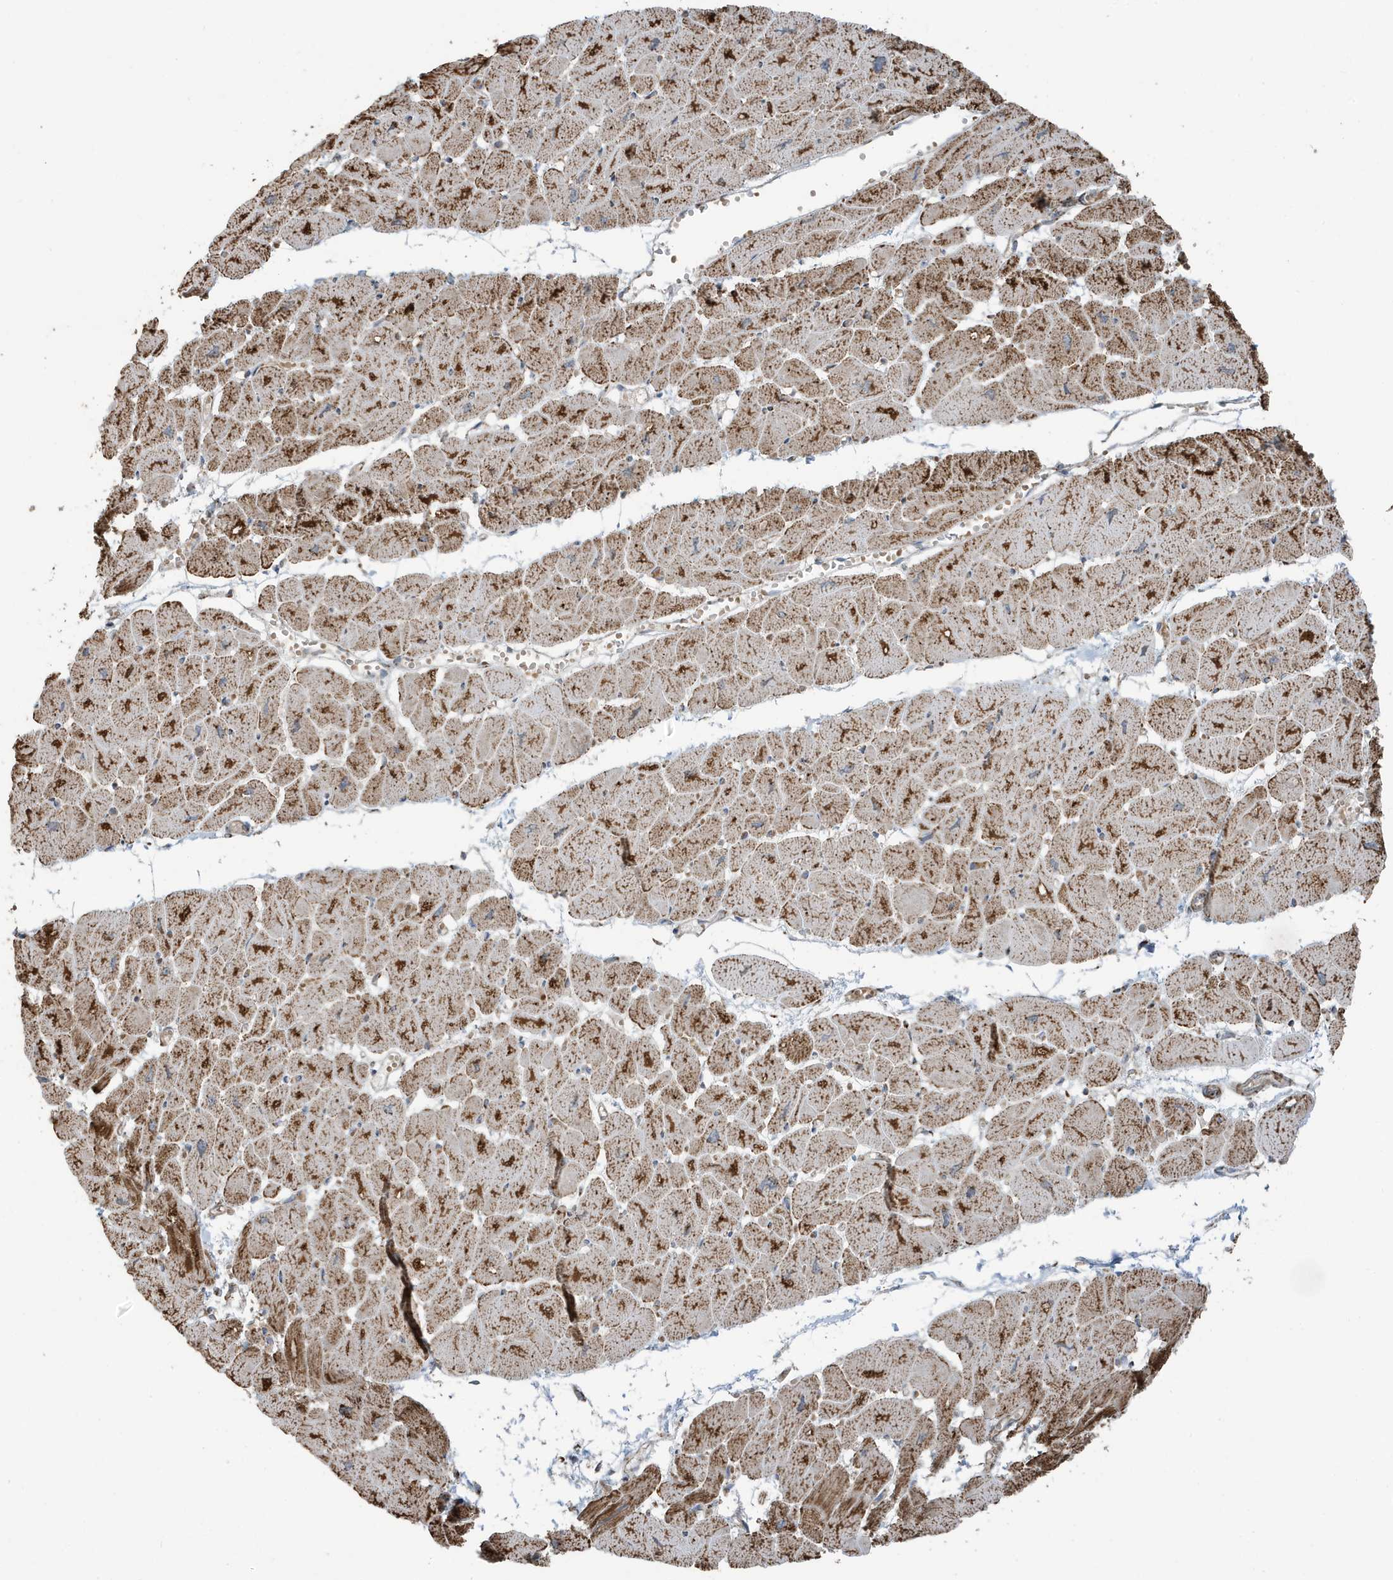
{"staining": {"intensity": "strong", "quantity": ">75%", "location": "cytoplasmic/membranous"}, "tissue": "heart muscle", "cell_type": "Cardiomyocytes", "image_type": "normal", "snomed": [{"axis": "morphology", "description": "Normal tissue, NOS"}, {"axis": "topography", "description": "Heart"}], "caption": "IHC photomicrograph of benign heart muscle: human heart muscle stained using immunohistochemistry reveals high levels of strong protein expression localized specifically in the cytoplasmic/membranous of cardiomyocytes, appearing as a cytoplasmic/membranous brown color.", "gene": "GOLGA4", "patient": {"sex": "female", "age": 54}}